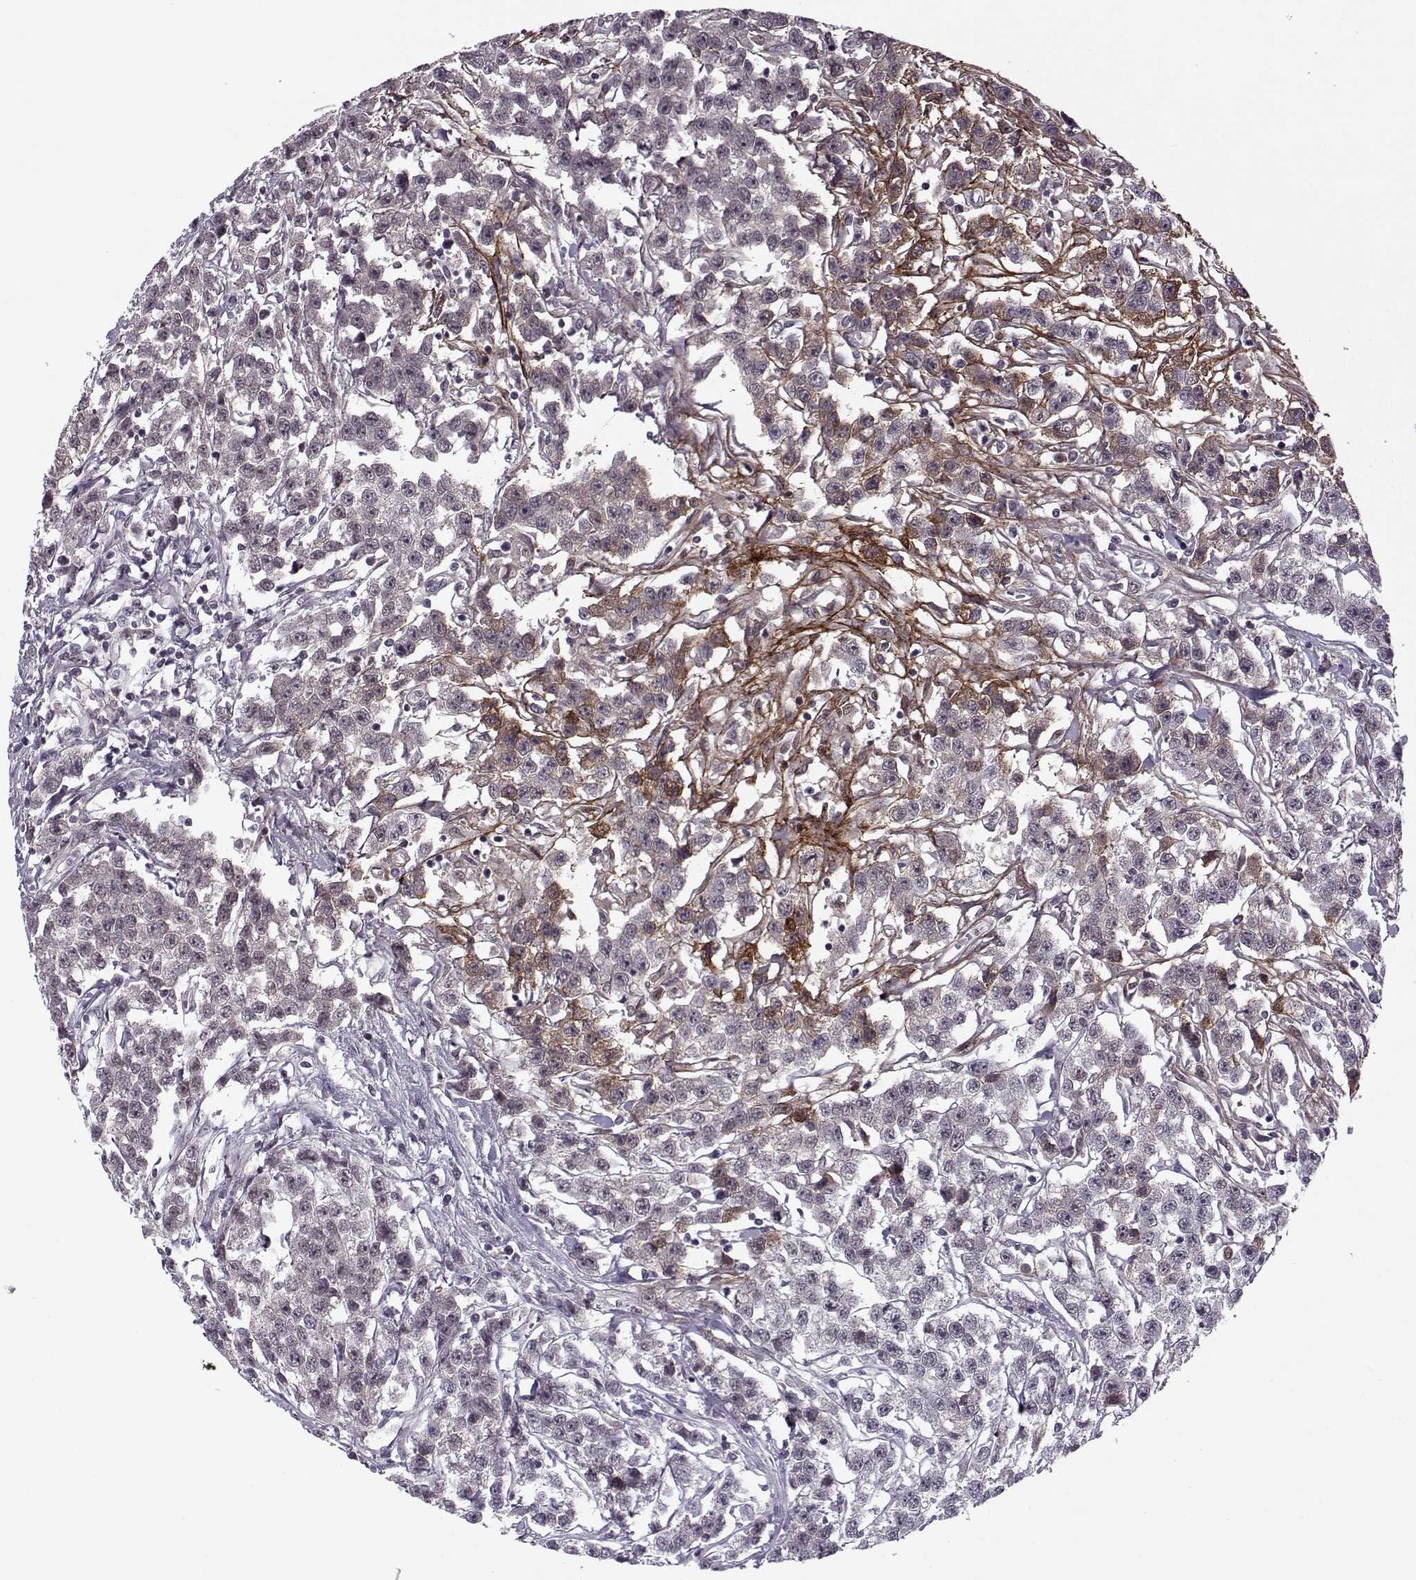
{"staining": {"intensity": "negative", "quantity": "none", "location": "none"}, "tissue": "testis cancer", "cell_type": "Tumor cells", "image_type": "cancer", "snomed": [{"axis": "morphology", "description": "Seminoma, NOS"}, {"axis": "topography", "description": "Testis"}], "caption": "Immunohistochemistry of human testis cancer (seminoma) reveals no staining in tumor cells.", "gene": "DENND4B", "patient": {"sex": "male", "age": 59}}